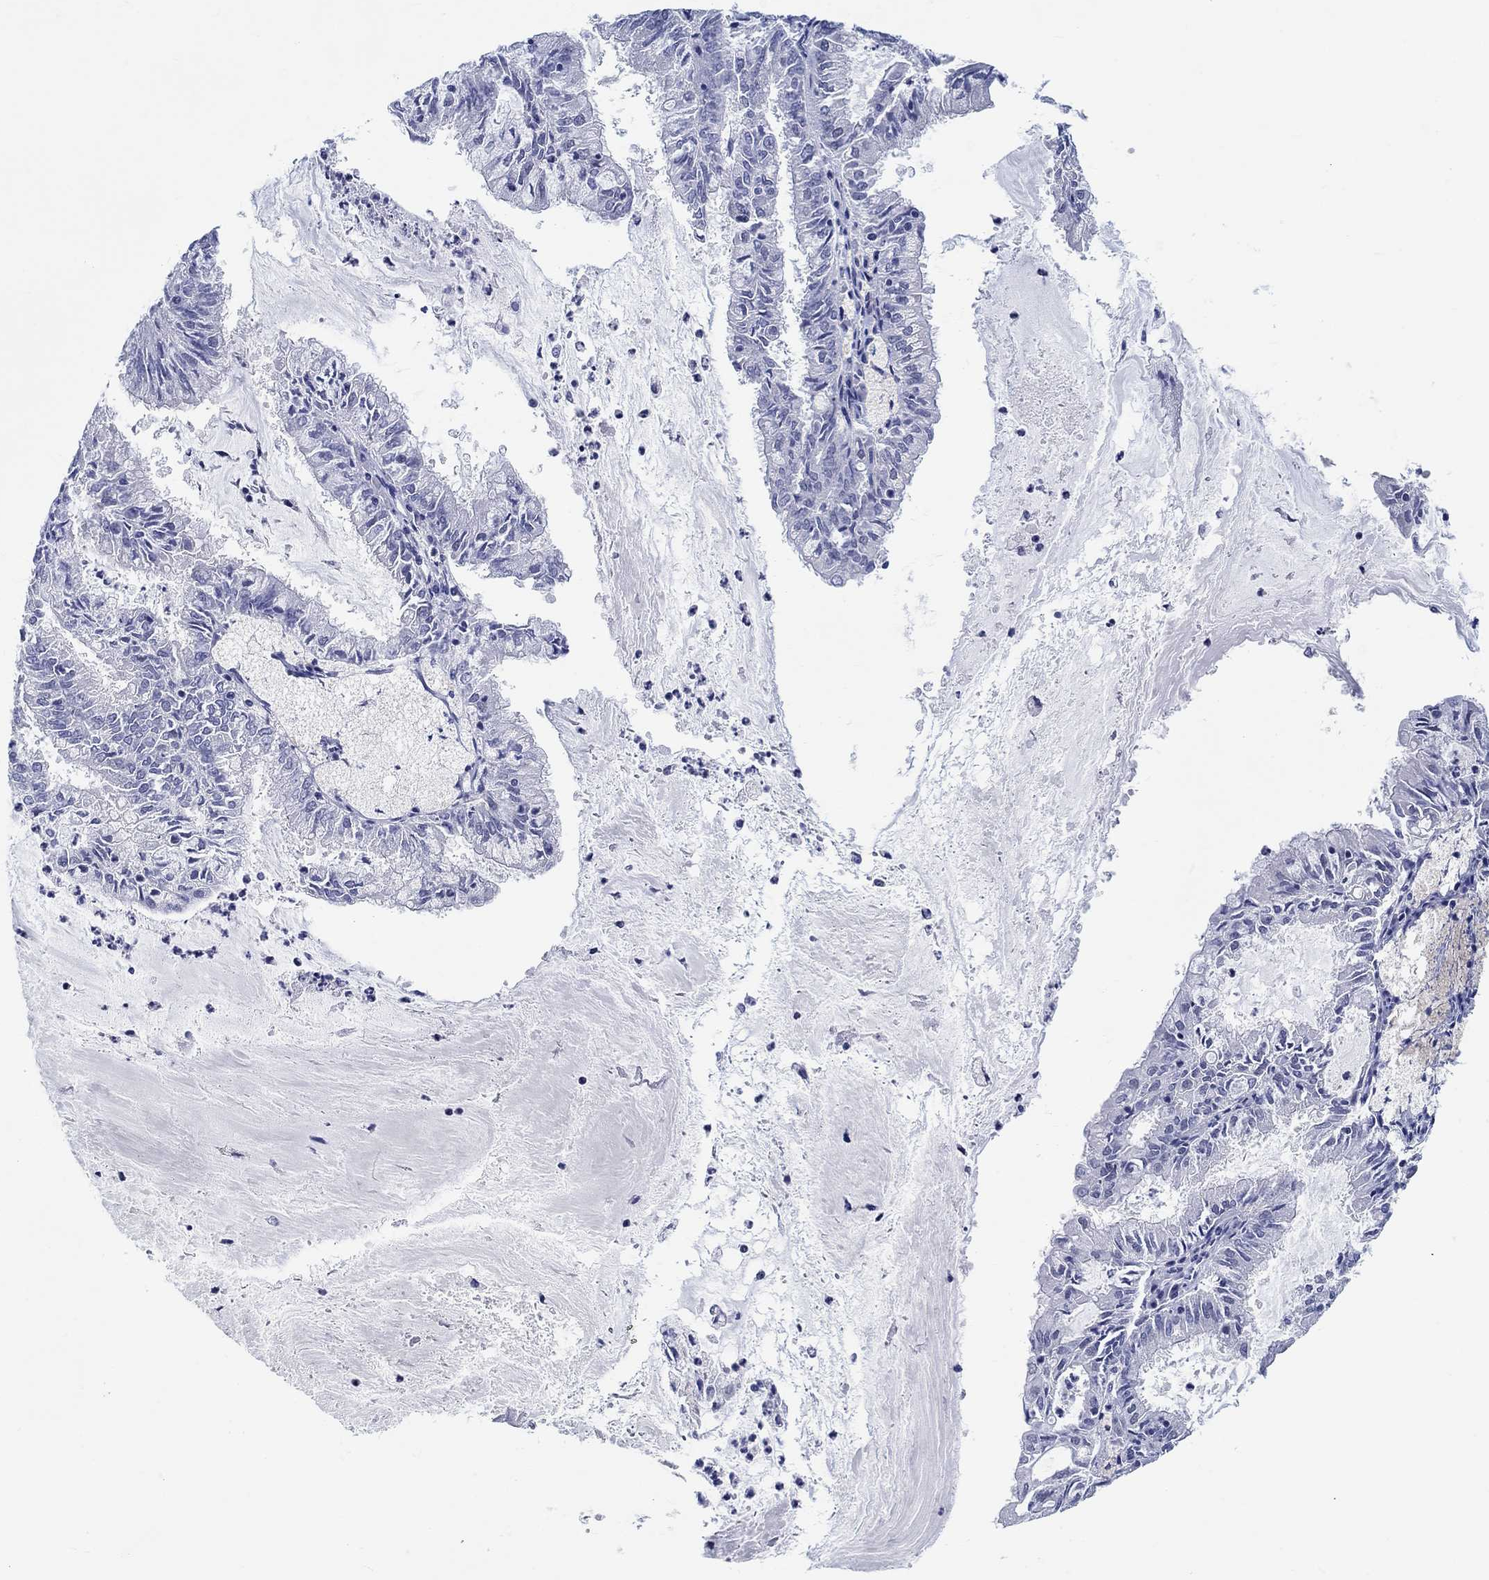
{"staining": {"intensity": "negative", "quantity": "none", "location": "none"}, "tissue": "endometrial cancer", "cell_type": "Tumor cells", "image_type": "cancer", "snomed": [{"axis": "morphology", "description": "Adenocarcinoma, NOS"}, {"axis": "topography", "description": "Endometrium"}], "caption": "This is an immunohistochemistry image of human adenocarcinoma (endometrial). There is no expression in tumor cells.", "gene": "ANKS1B", "patient": {"sex": "female", "age": 57}}